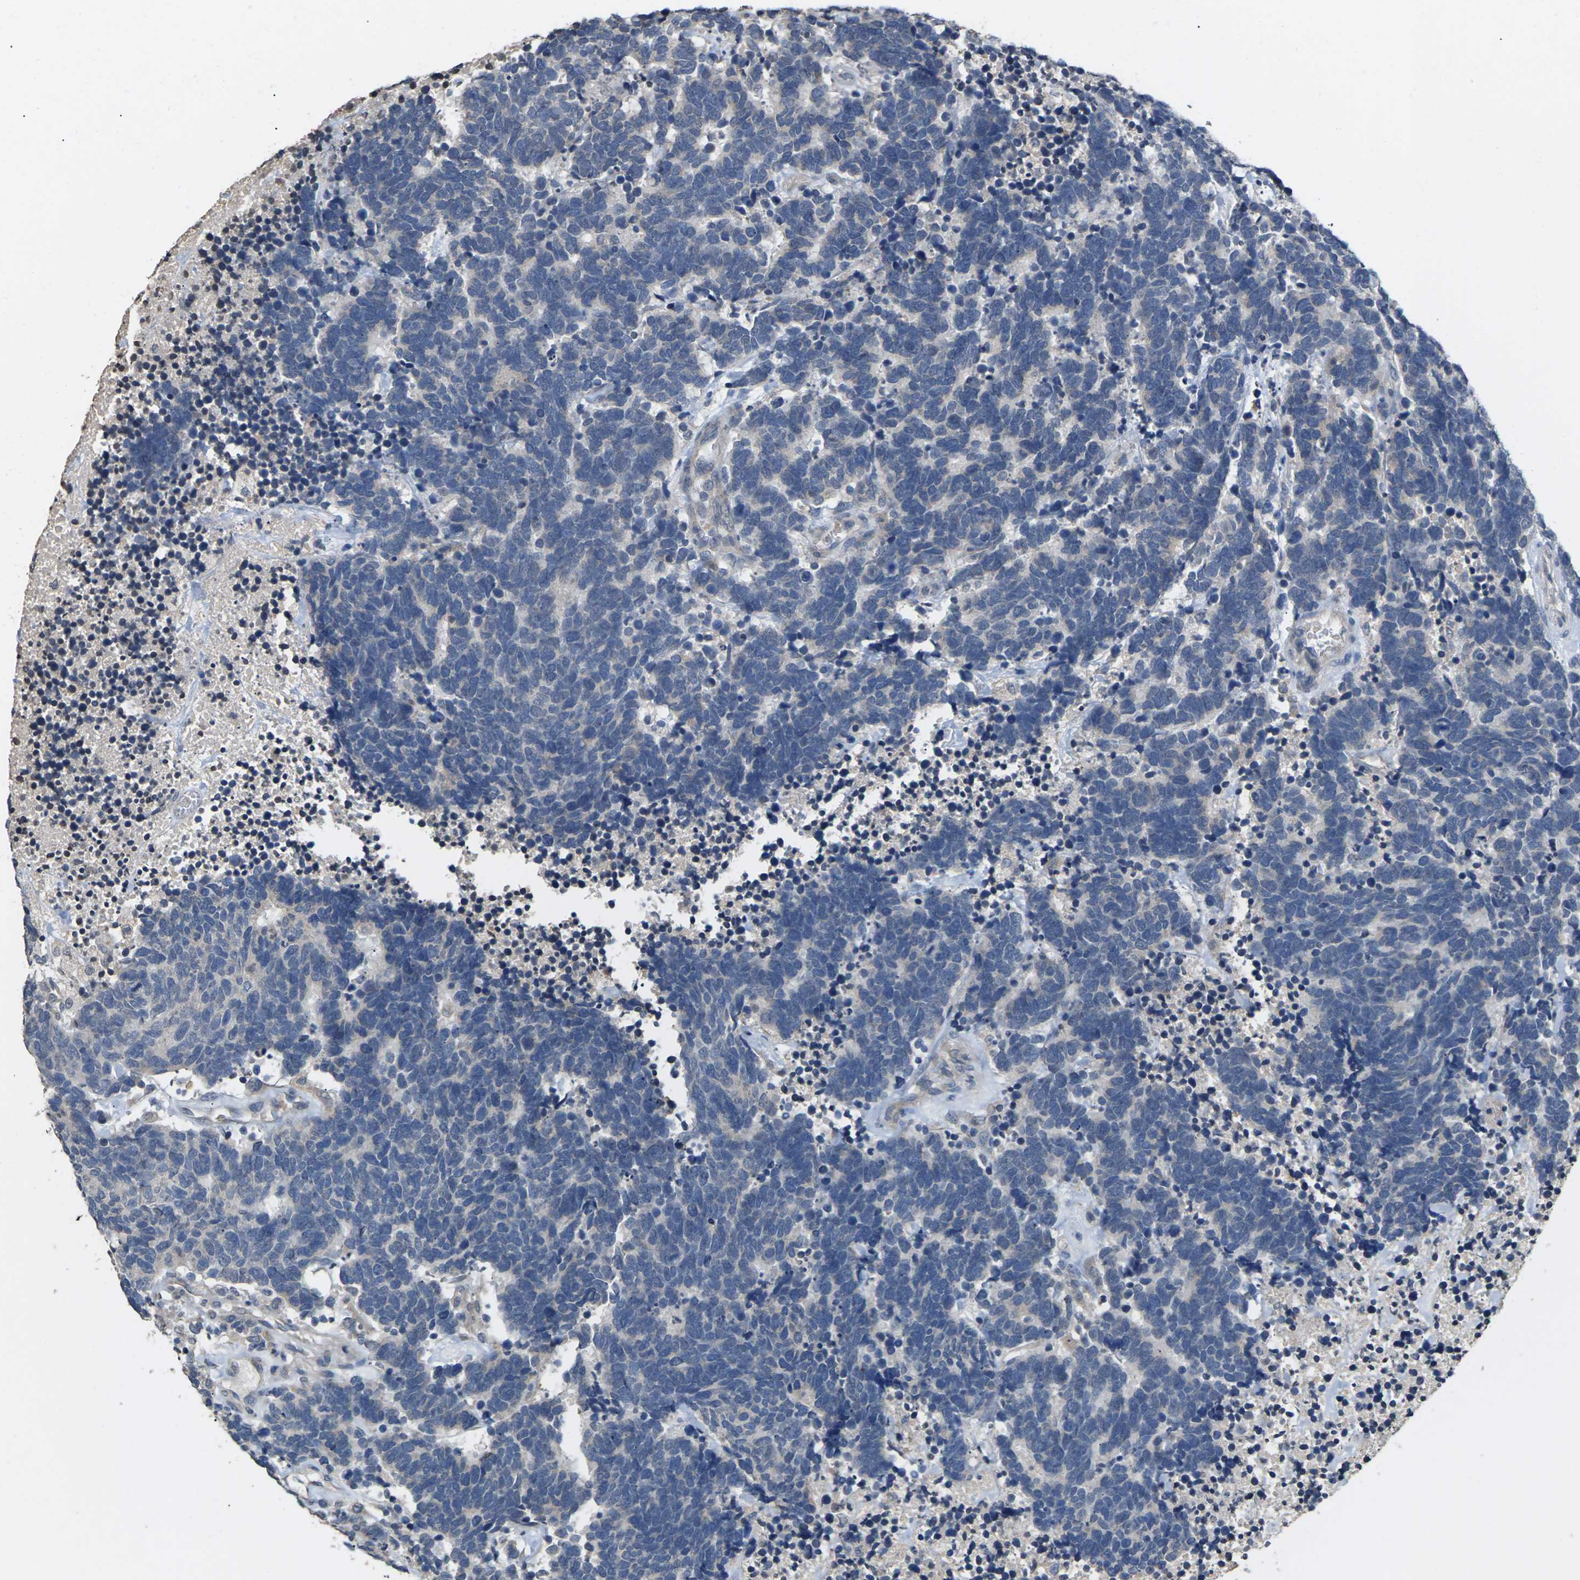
{"staining": {"intensity": "negative", "quantity": "none", "location": "none"}, "tissue": "carcinoid", "cell_type": "Tumor cells", "image_type": "cancer", "snomed": [{"axis": "morphology", "description": "Carcinoma, NOS"}, {"axis": "morphology", "description": "Carcinoid, malignant, NOS"}, {"axis": "topography", "description": "Urinary bladder"}], "caption": "A histopathology image of human carcinoid is negative for staining in tumor cells. (Stains: DAB (3,3'-diaminobenzidine) immunohistochemistry (IHC) with hematoxylin counter stain, Microscopy: brightfield microscopy at high magnification).", "gene": "SLC2A2", "patient": {"sex": "male", "age": 57}}